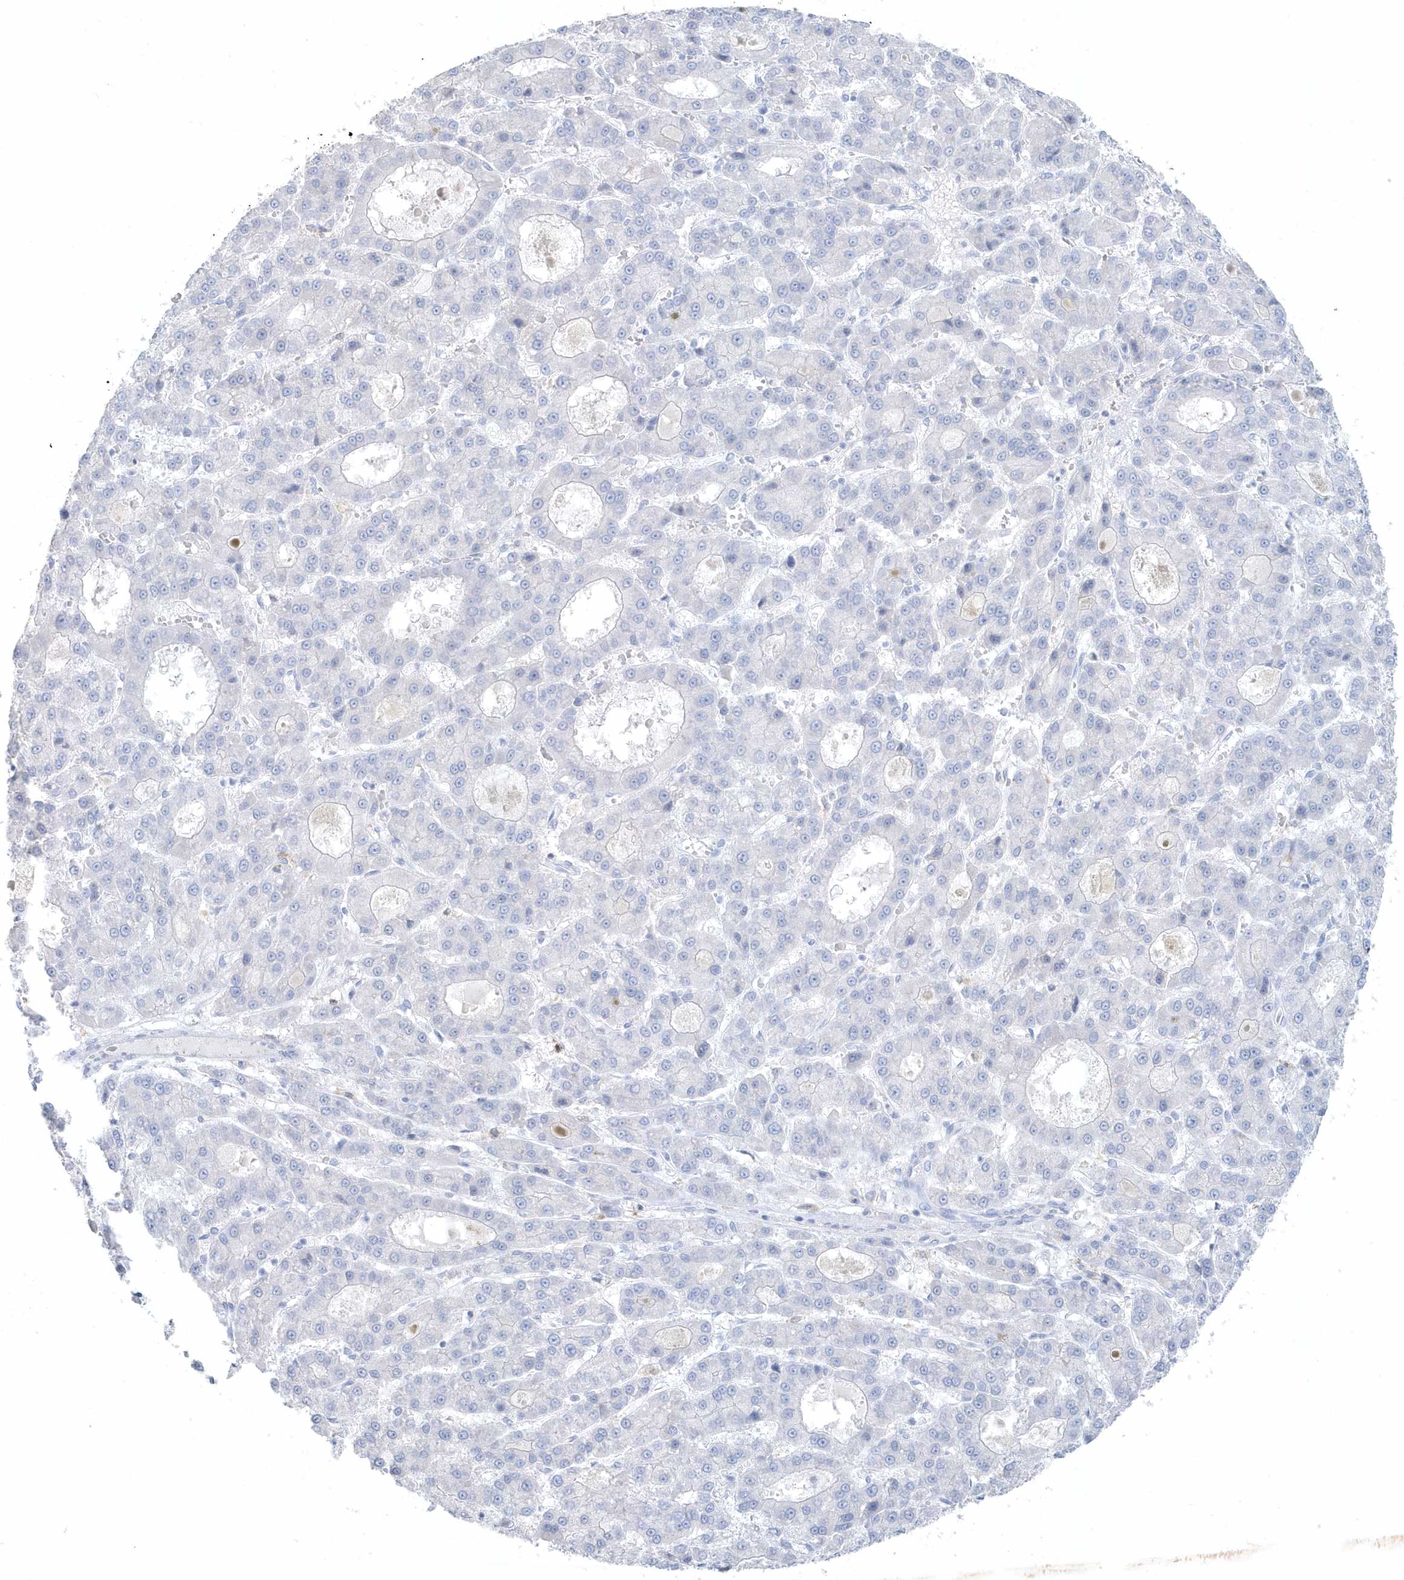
{"staining": {"intensity": "negative", "quantity": "none", "location": "none"}, "tissue": "liver cancer", "cell_type": "Tumor cells", "image_type": "cancer", "snomed": [{"axis": "morphology", "description": "Carcinoma, Hepatocellular, NOS"}, {"axis": "topography", "description": "Liver"}], "caption": "The immunohistochemistry (IHC) photomicrograph has no significant positivity in tumor cells of hepatocellular carcinoma (liver) tissue.", "gene": "FAM98A", "patient": {"sex": "male", "age": 70}}